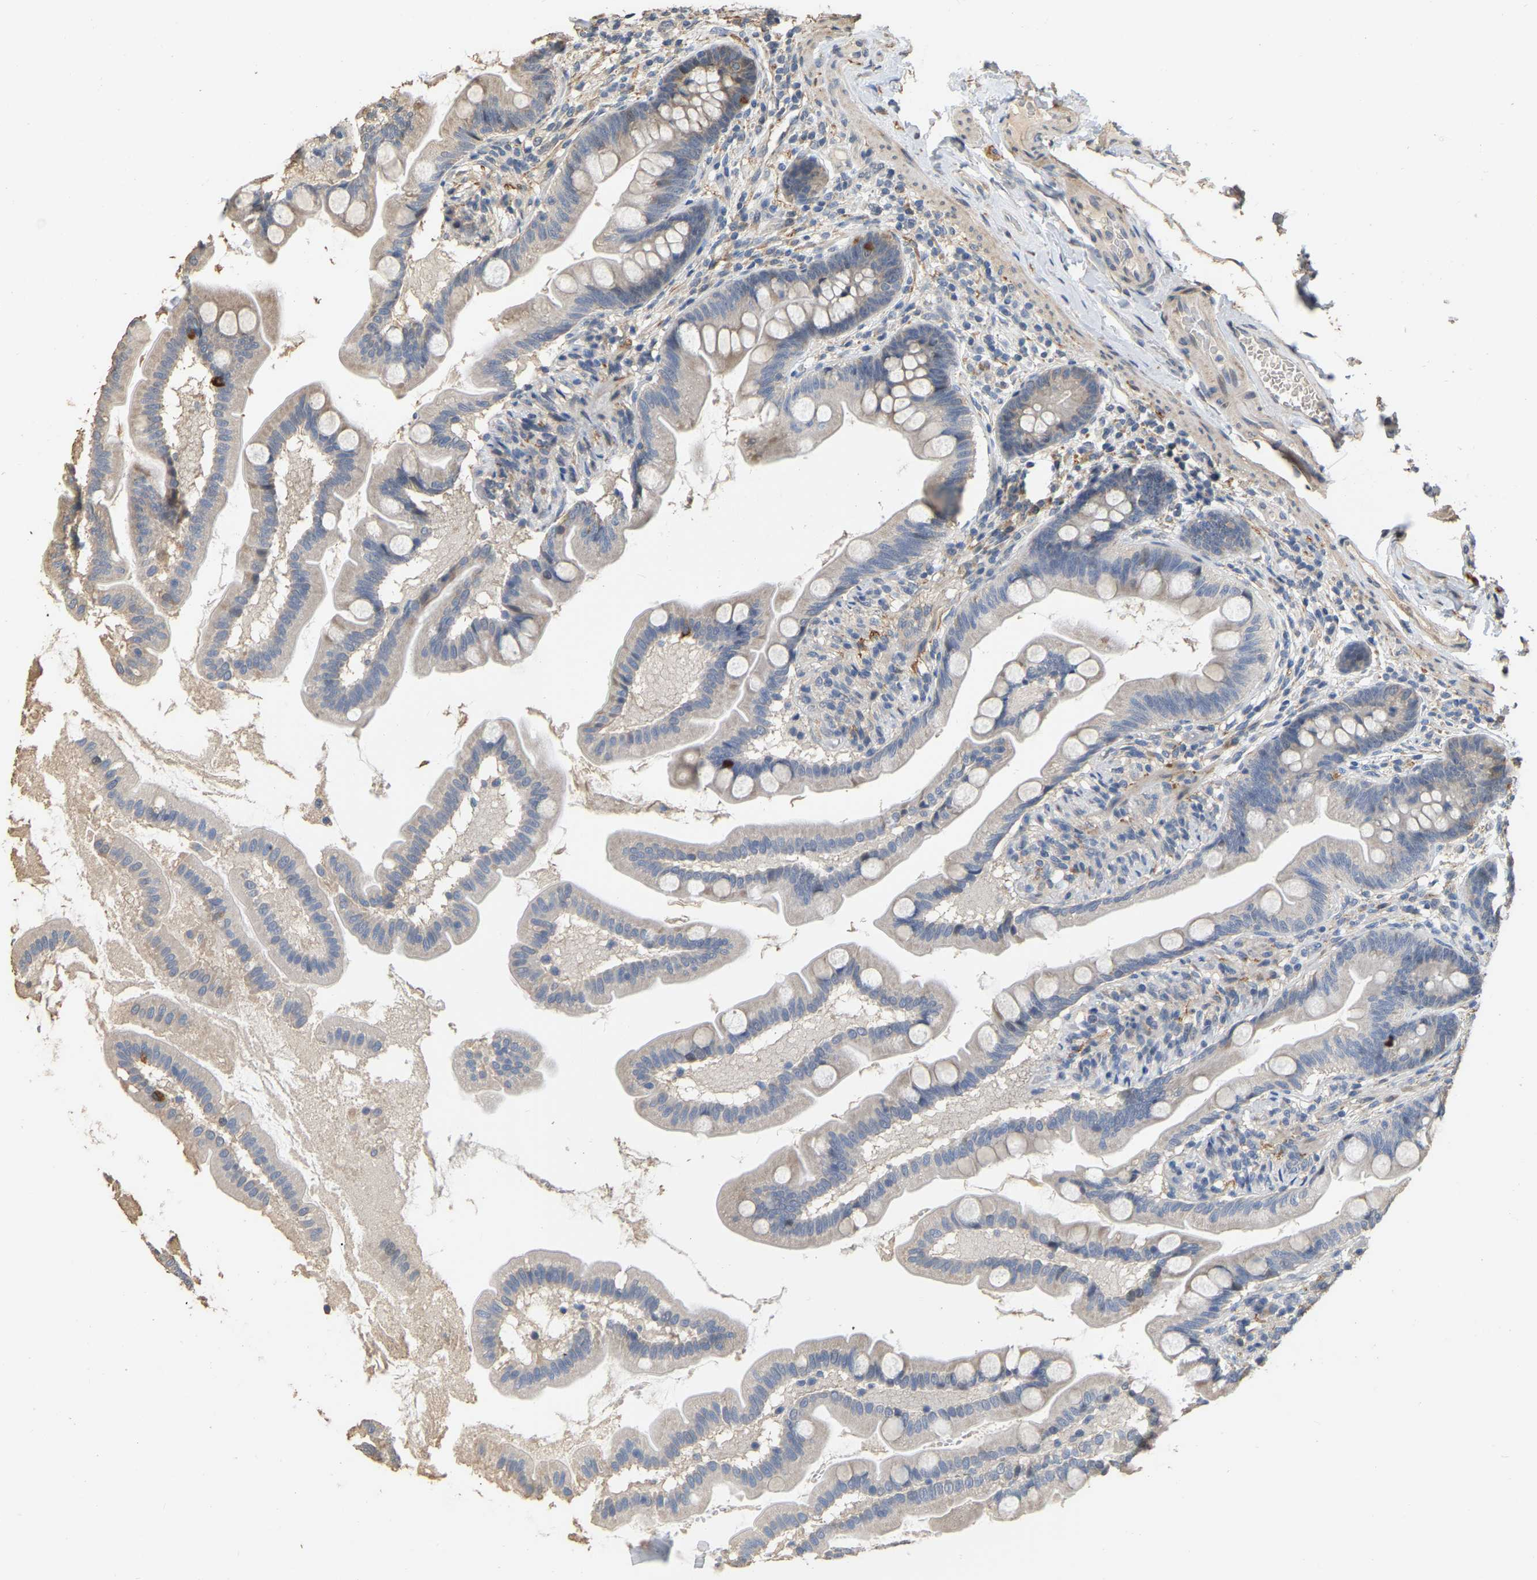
{"staining": {"intensity": "weak", "quantity": "<25%", "location": "cytoplasmic/membranous"}, "tissue": "small intestine", "cell_type": "Glandular cells", "image_type": "normal", "snomed": [{"axis": "morphology", "description": "Normal tissue, NOS"}, {"axis": "topography", "description": "Small intestine"}], "caption": "Immunohistochemistry of unremarkable small intestine shows no staining in glandular cells.", "gene": "NCS1", "patient": {"sex": "female", "age": 56}}